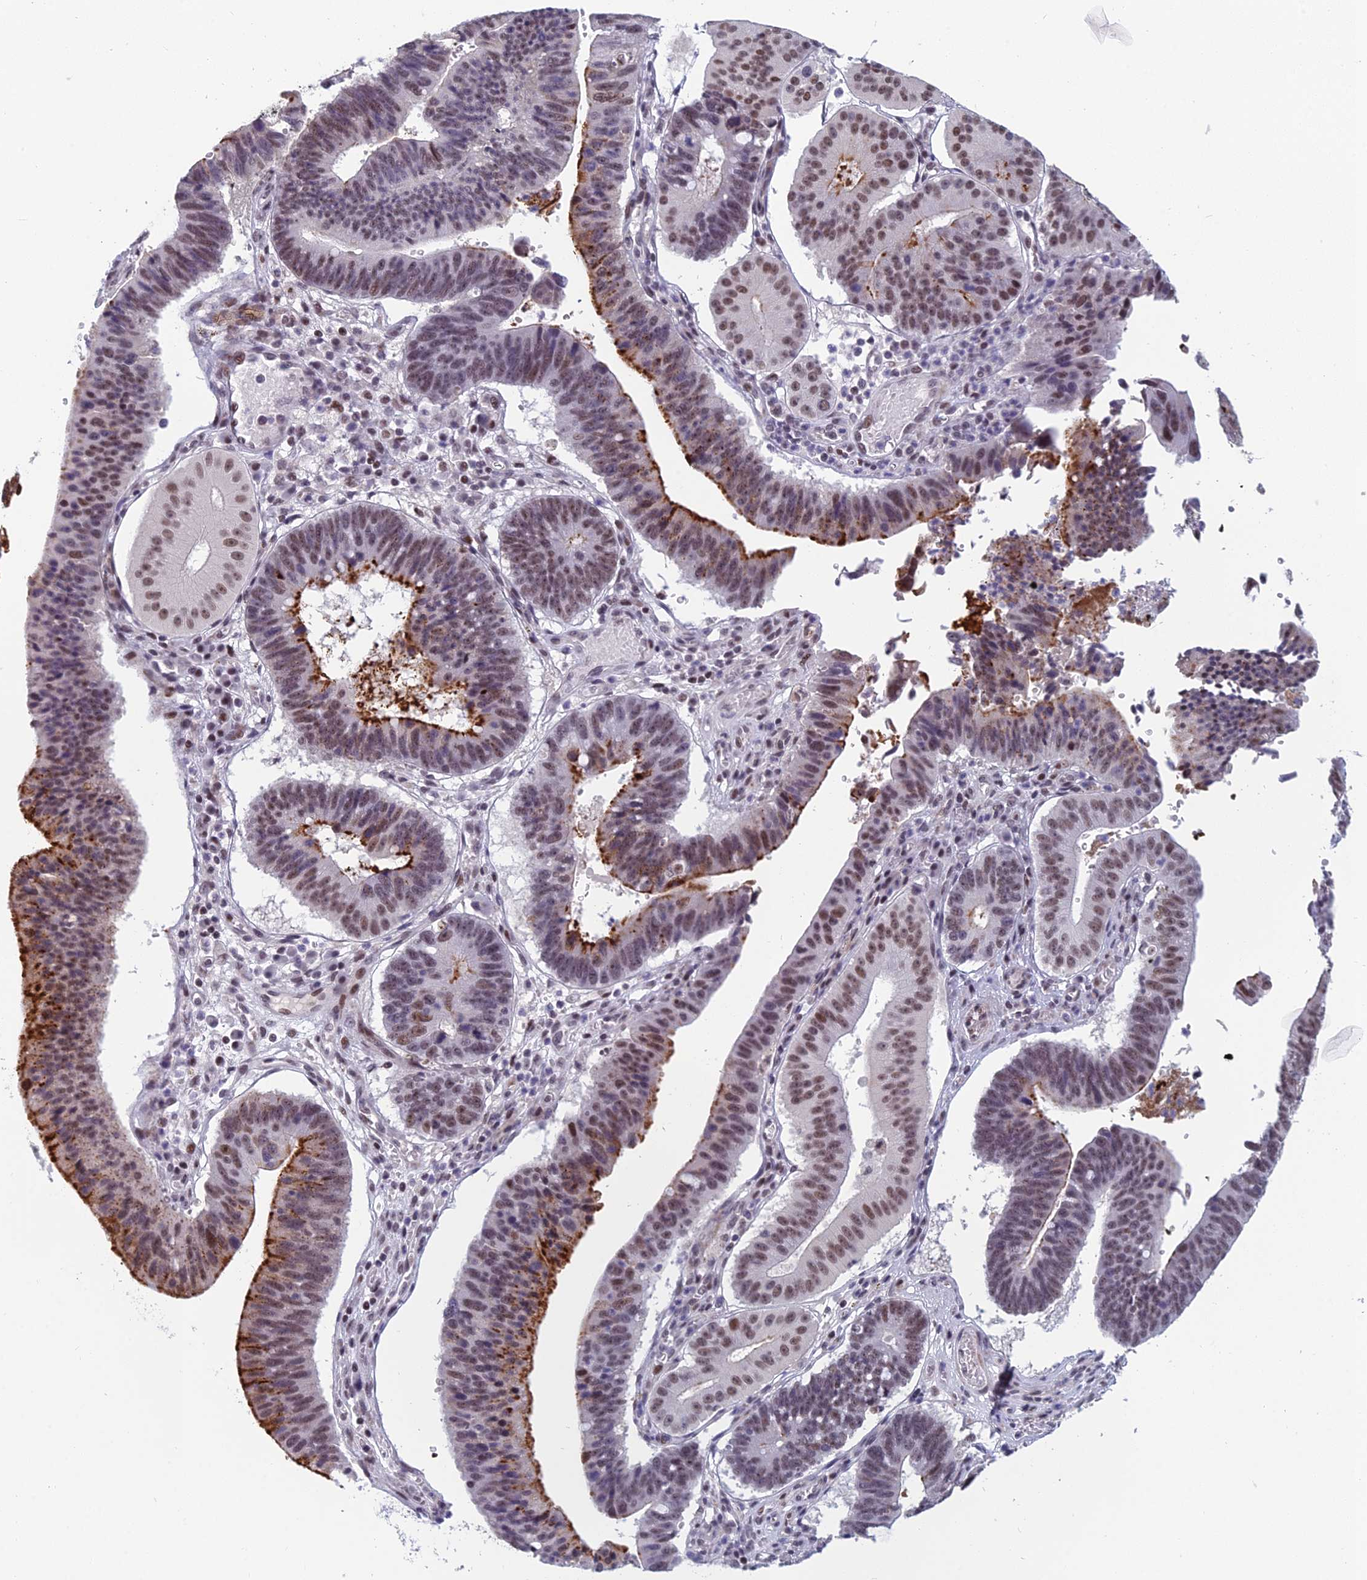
{"staining": {"intensity": "moderate", "quantity": "25%-75%", "location": "cytoplasmic/membranous,nuclear"}, "tissue": "stomach cancer", "cell_type": "Tumor cells", "image_type": "cancer", "snomed": [{"axis": "morphology", "description": "Adenocarcinoma, NOS"}, {"axis": "topography", "description": "Stomach"}], "caption": "Immunohistochemical staining of human stomach cancer shows medium levels of moderate cytoplasmic/membranous and nuclear protein expression in about 25%-75% of tumor cells.", "gene": "RGS17", "patient": {"sex": "male", "age": 59}}